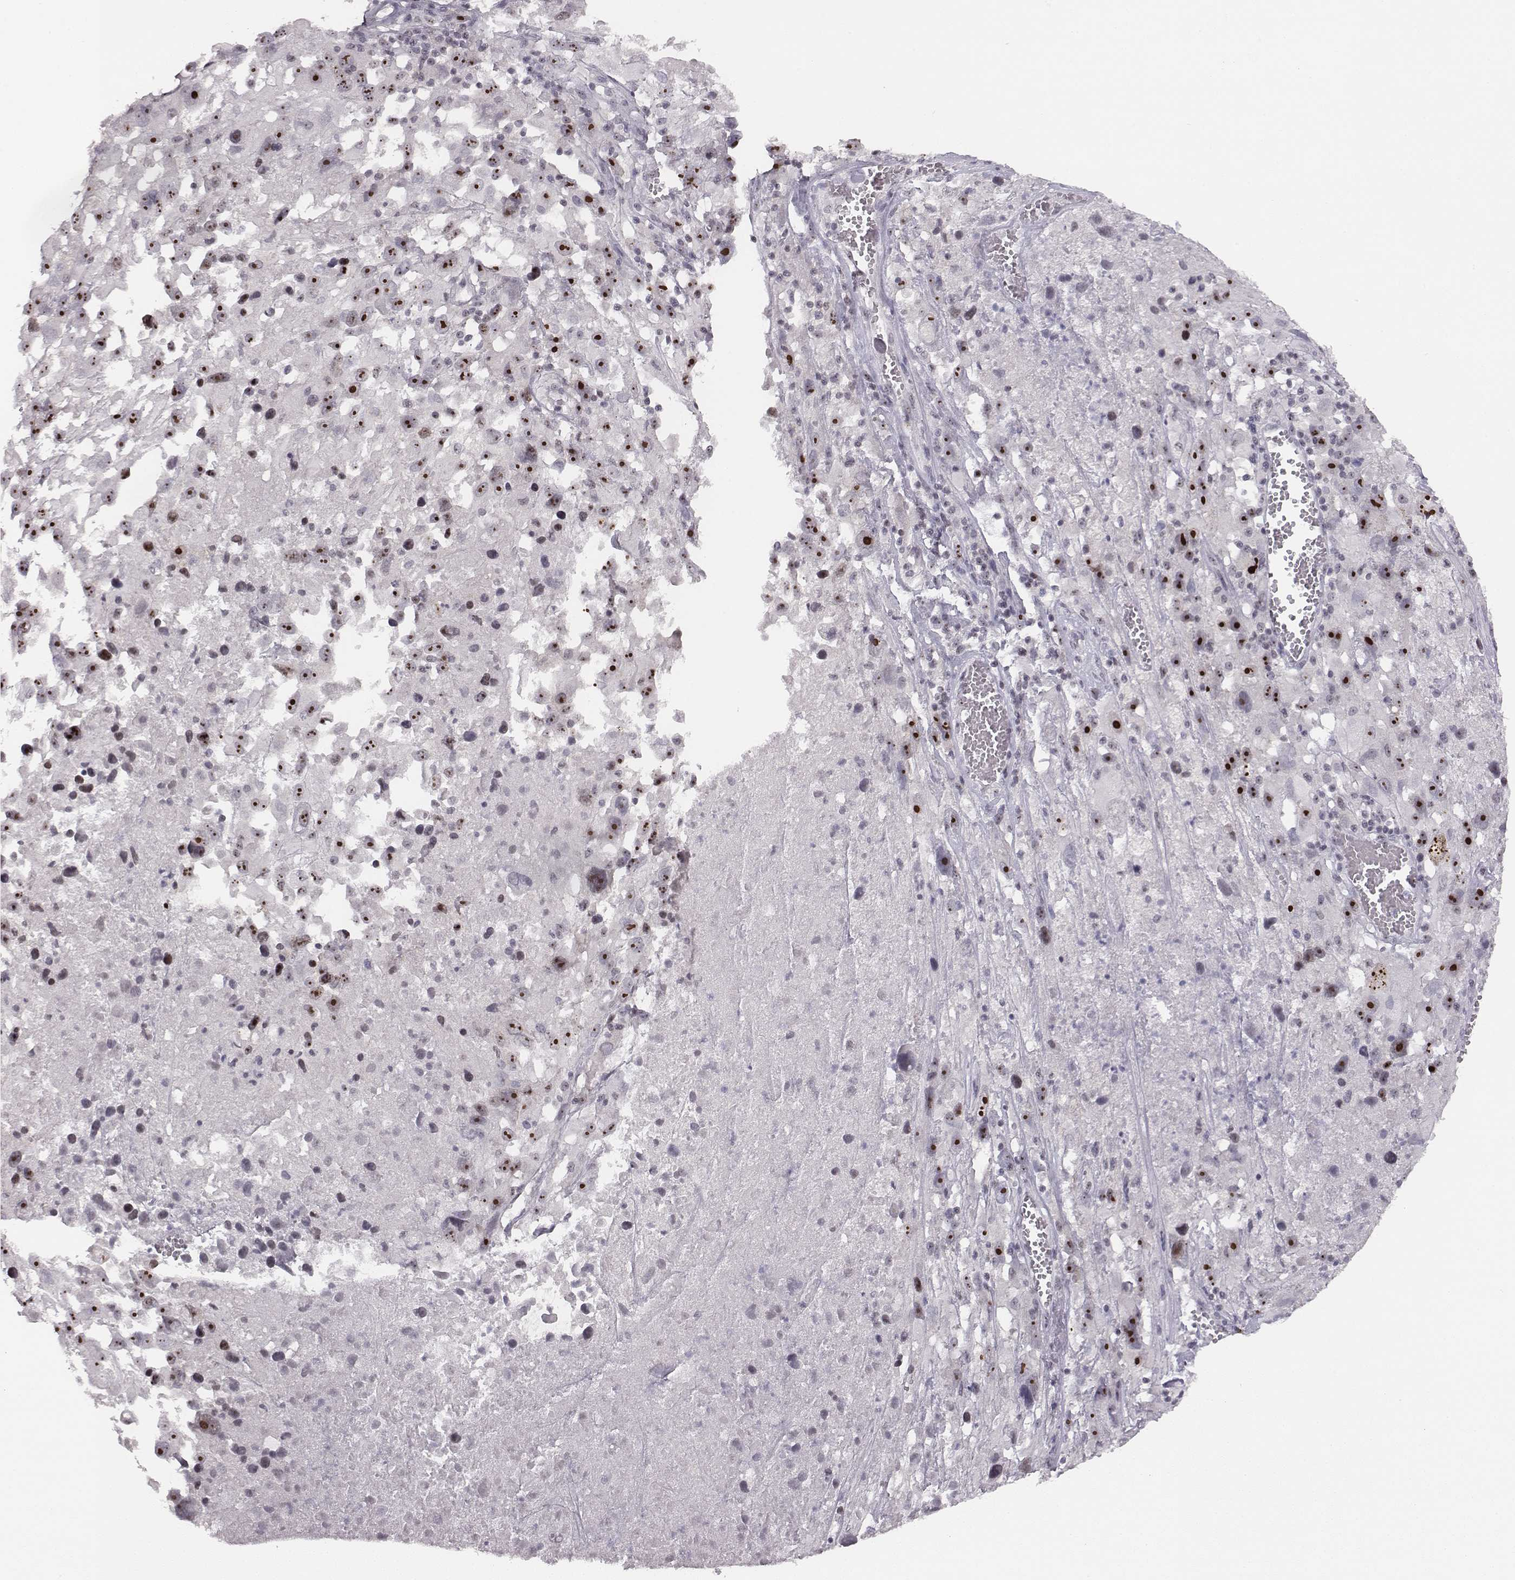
{"staining": {"intensity": "strong", "quantity": ">75%", "location": "nuclear"}, "tissue": "melanoma", "cell_type": "Tumor cells", "image_type": "cancer", "snomed": [{"axis": "morphology", "description": "Malignant melanoma, Metastatic site"}, {"axis": "topography", "description": "Lymph node"}], "caption": "Immunohistochemical staining of human malignant melanoma (metastatic site) reveals high levels of strong nuclear staining in about >75% of tumor cells. (DAB (3,3'-diaminobenzidine) IHC, brown staining for protein, blue staining for nuclei).", "gene": "NIFK", "patient": {"sex": "male", "age": 50}}